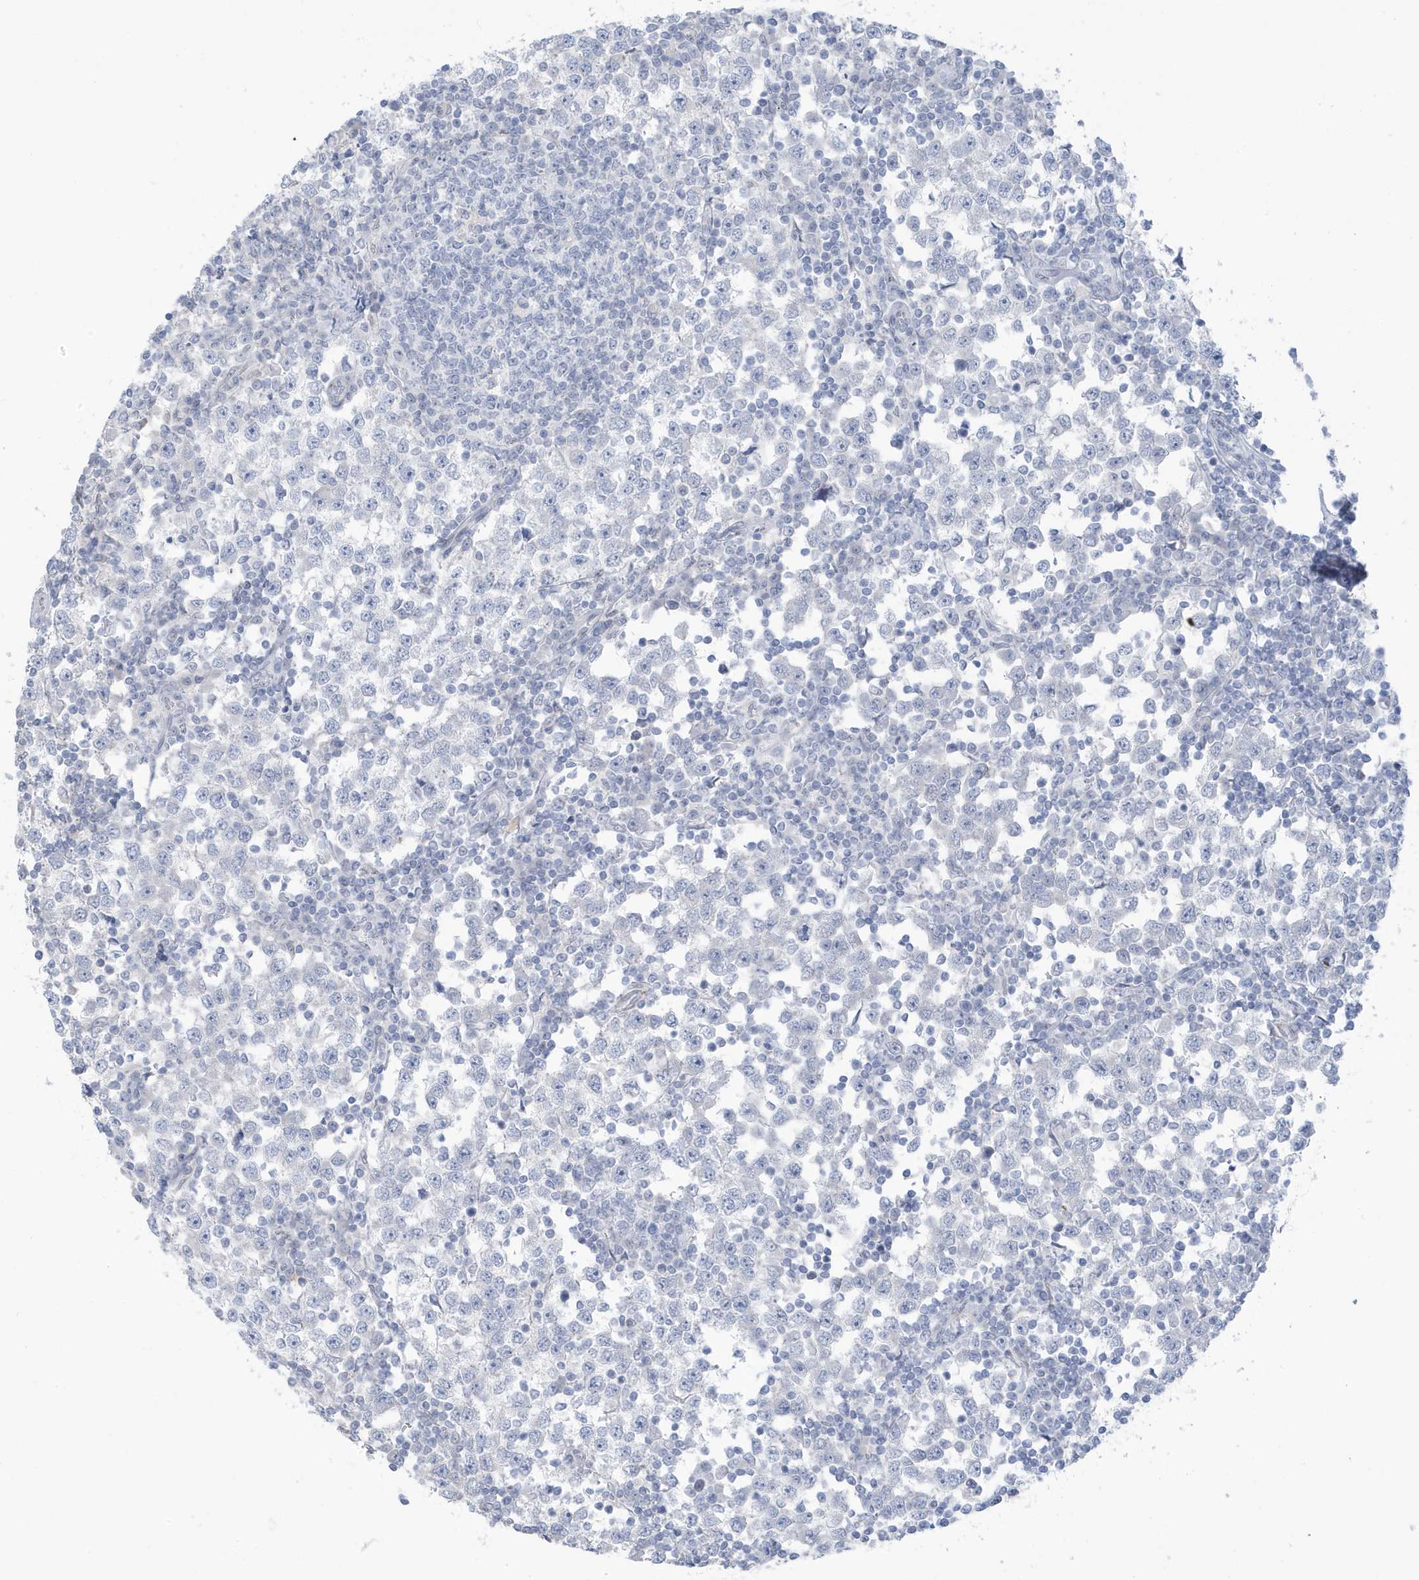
{"staining": {"intensity": "negative", "quantity": "none", "location": "none"}, "tissue": "testis cancer", "cell_type": "Tumor cells", "image_type": "cancer", "snomed": [{"axis": "morphology", "description": "Seminoma, NOS"}, {"axis": "topography", "description": "Testis"}], "caption": "This is a histopathology image of immunohistochemistry staining of testis seminoma, which shows no positivity in tumor cells.", "gene": "PERM1", "patient": {"sex": "male", "age": 65}}